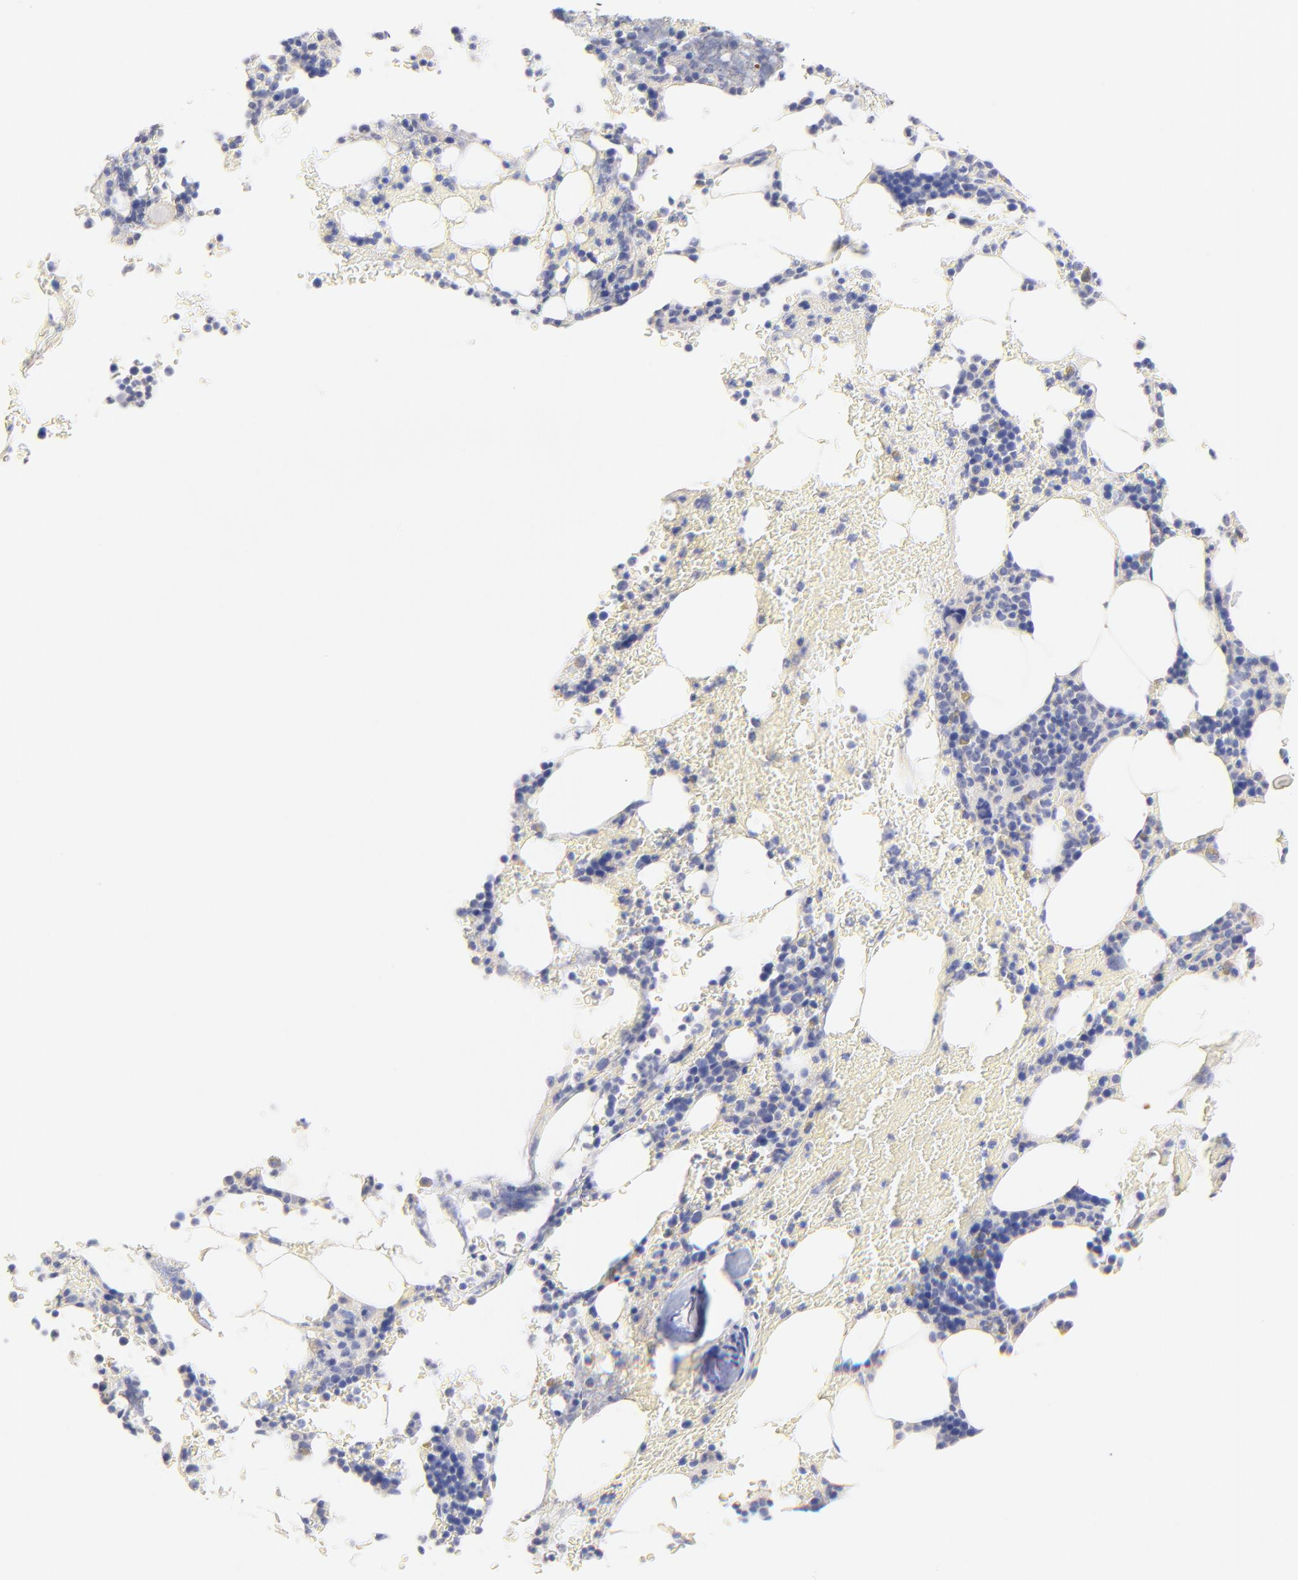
{"staining": {"intensity": "negative", "quantity": "none", "location": "none"}, "tissue": "bone marrow", "cell_type": "Hematopoietic cells", "image_type": "normal", "snomed": [{"axis": "morphology", "description": "Normal tissue, NOS"}, {"axis": "topography", "description": "Bone marrow"}], "caption": "Micrograph shows no protein expression in hematopoietic cells of benign bone marrow.", "gene": "EBP", "patient": {"sex": "female", "age": 73}}